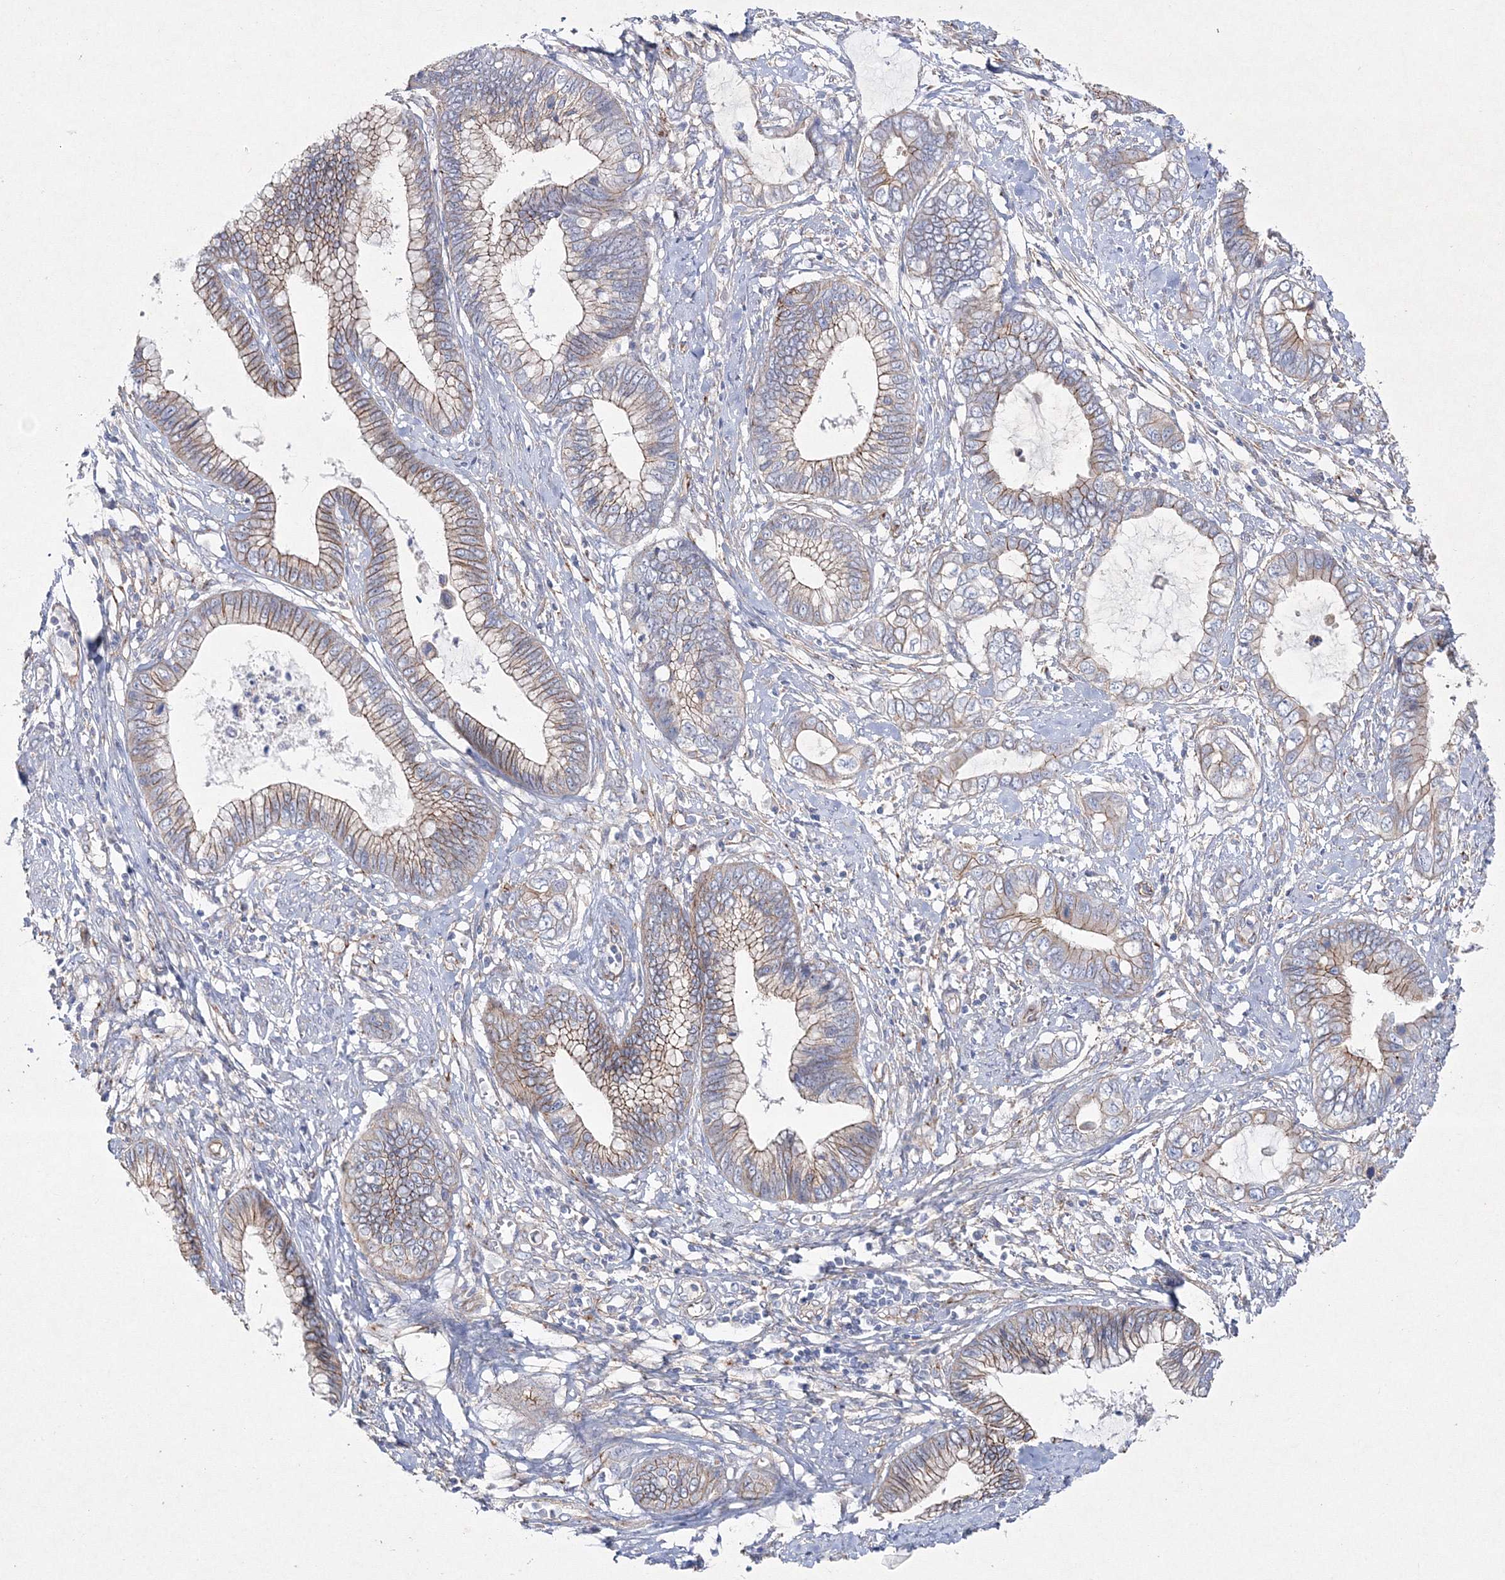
{"staining": {"intensity": "moderate", "quantity": ">75%", "location": "cytoplasmic/membranous"}, "tissue": "cervical cancer", "cell_type": "Tumor cells", "image_type": "cancer", "snomed": [{"axis": "morphology", "description": "Adenocarcinoma, NOS"}, {"axis": "topography", "description": "Cervix"}], "caption": "High-power microscopy captured an IHC micrograph of cervical adenocarcinoma, revealing moderate cytoplasmic/membranous positivity in approximately >75% of tumor cells. (DAB IHC with brightfield microscopy, high magnification).", "gene": "NAA40", "patient": {"sex": "female", "age": 44}}